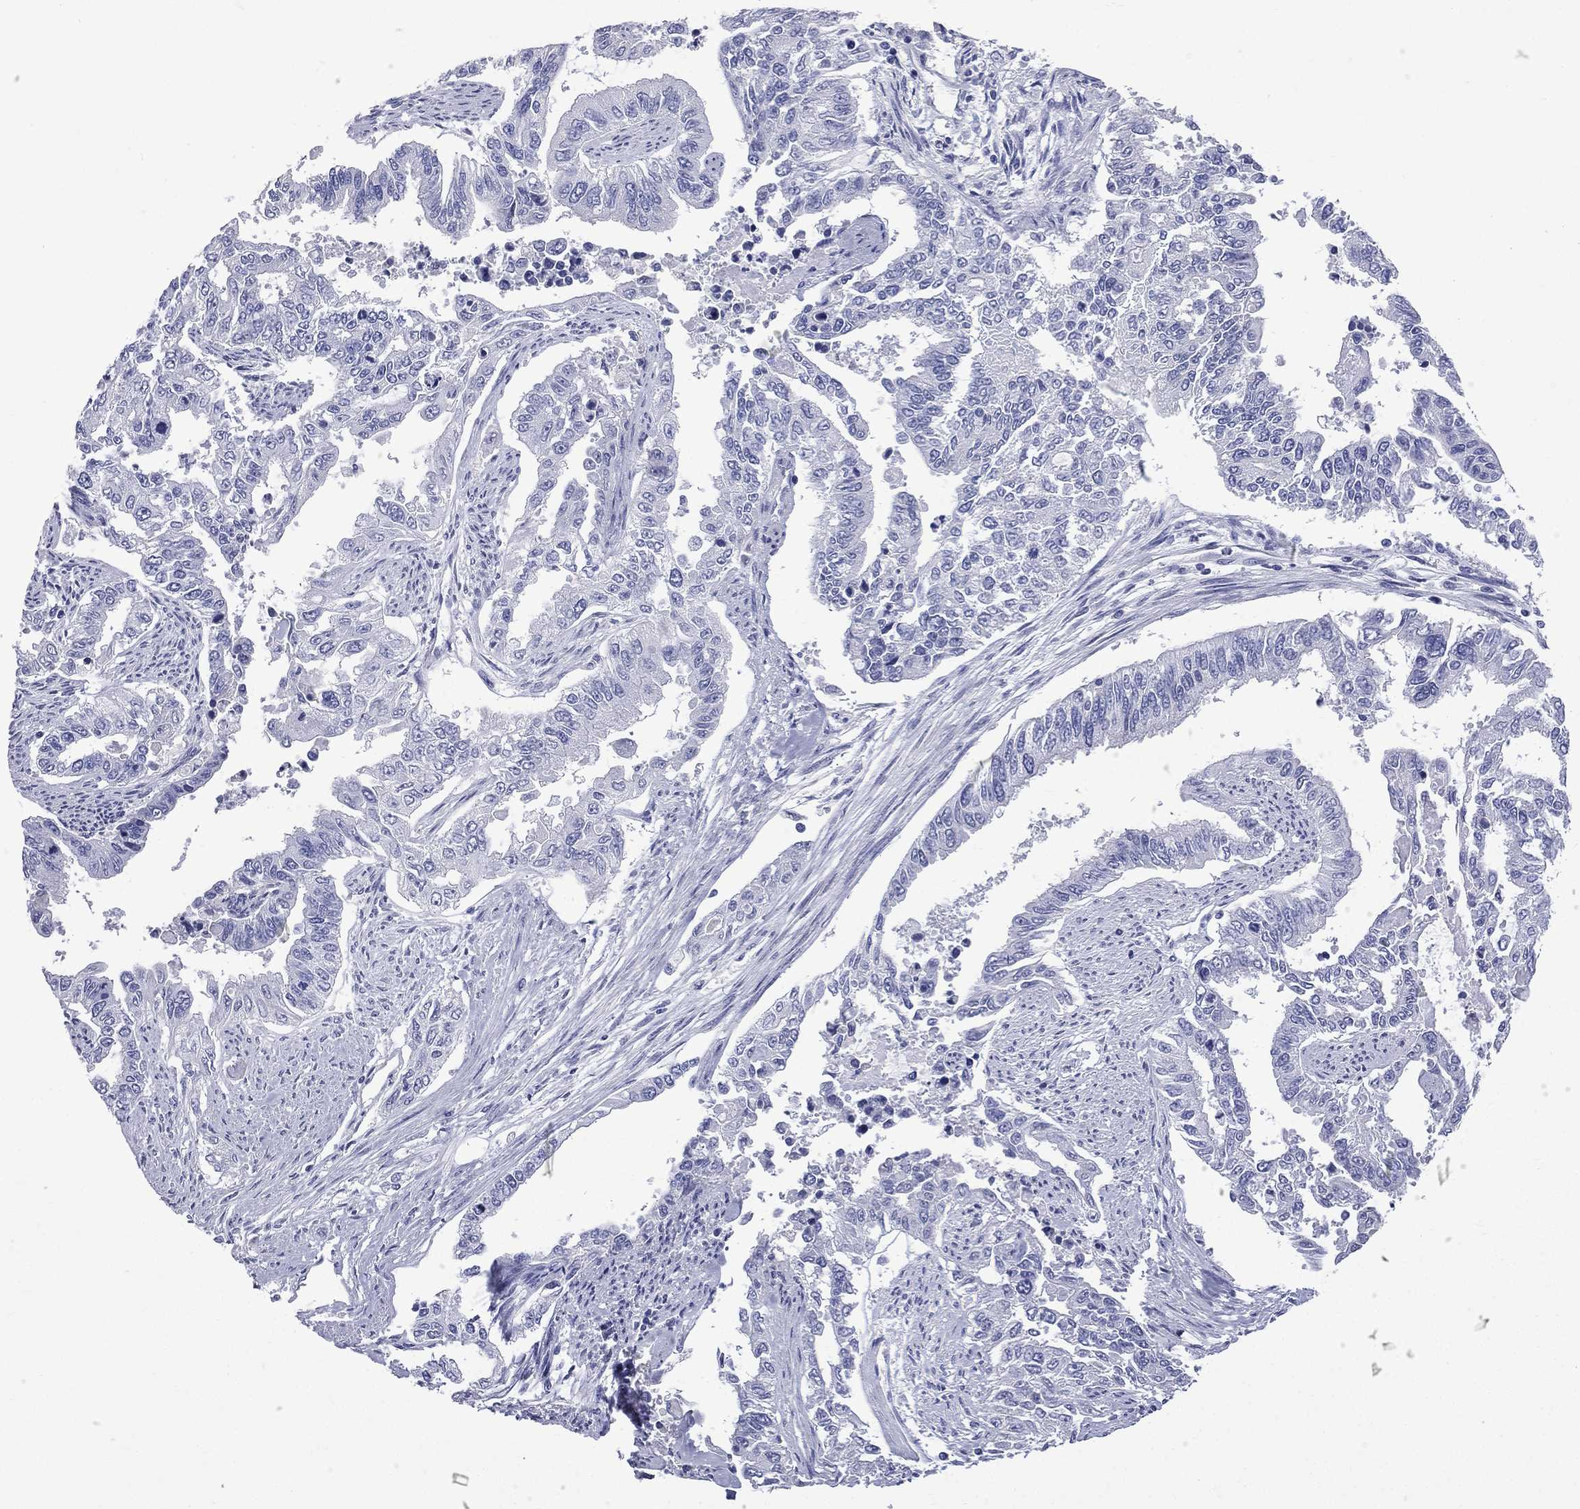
{"staining": {"intensity": "negative", "quantity": "none", "location": "none"}, "tissue": "endometrial cancer", "cell_type": "Tumor cells", "image_type": "cancer", "snomed": [{"axis": "morphology", "description": "Adenocarcinoma, NOS"}, {"axis": "topography", "description": "Uterus"}], "caption": "Adenocarcinoma (endometrial) was stained to show a protein in brown. There is no significant staining in tumor cells.", "gene": "CES2", "patient": {"sex": "female", "age": 59}}